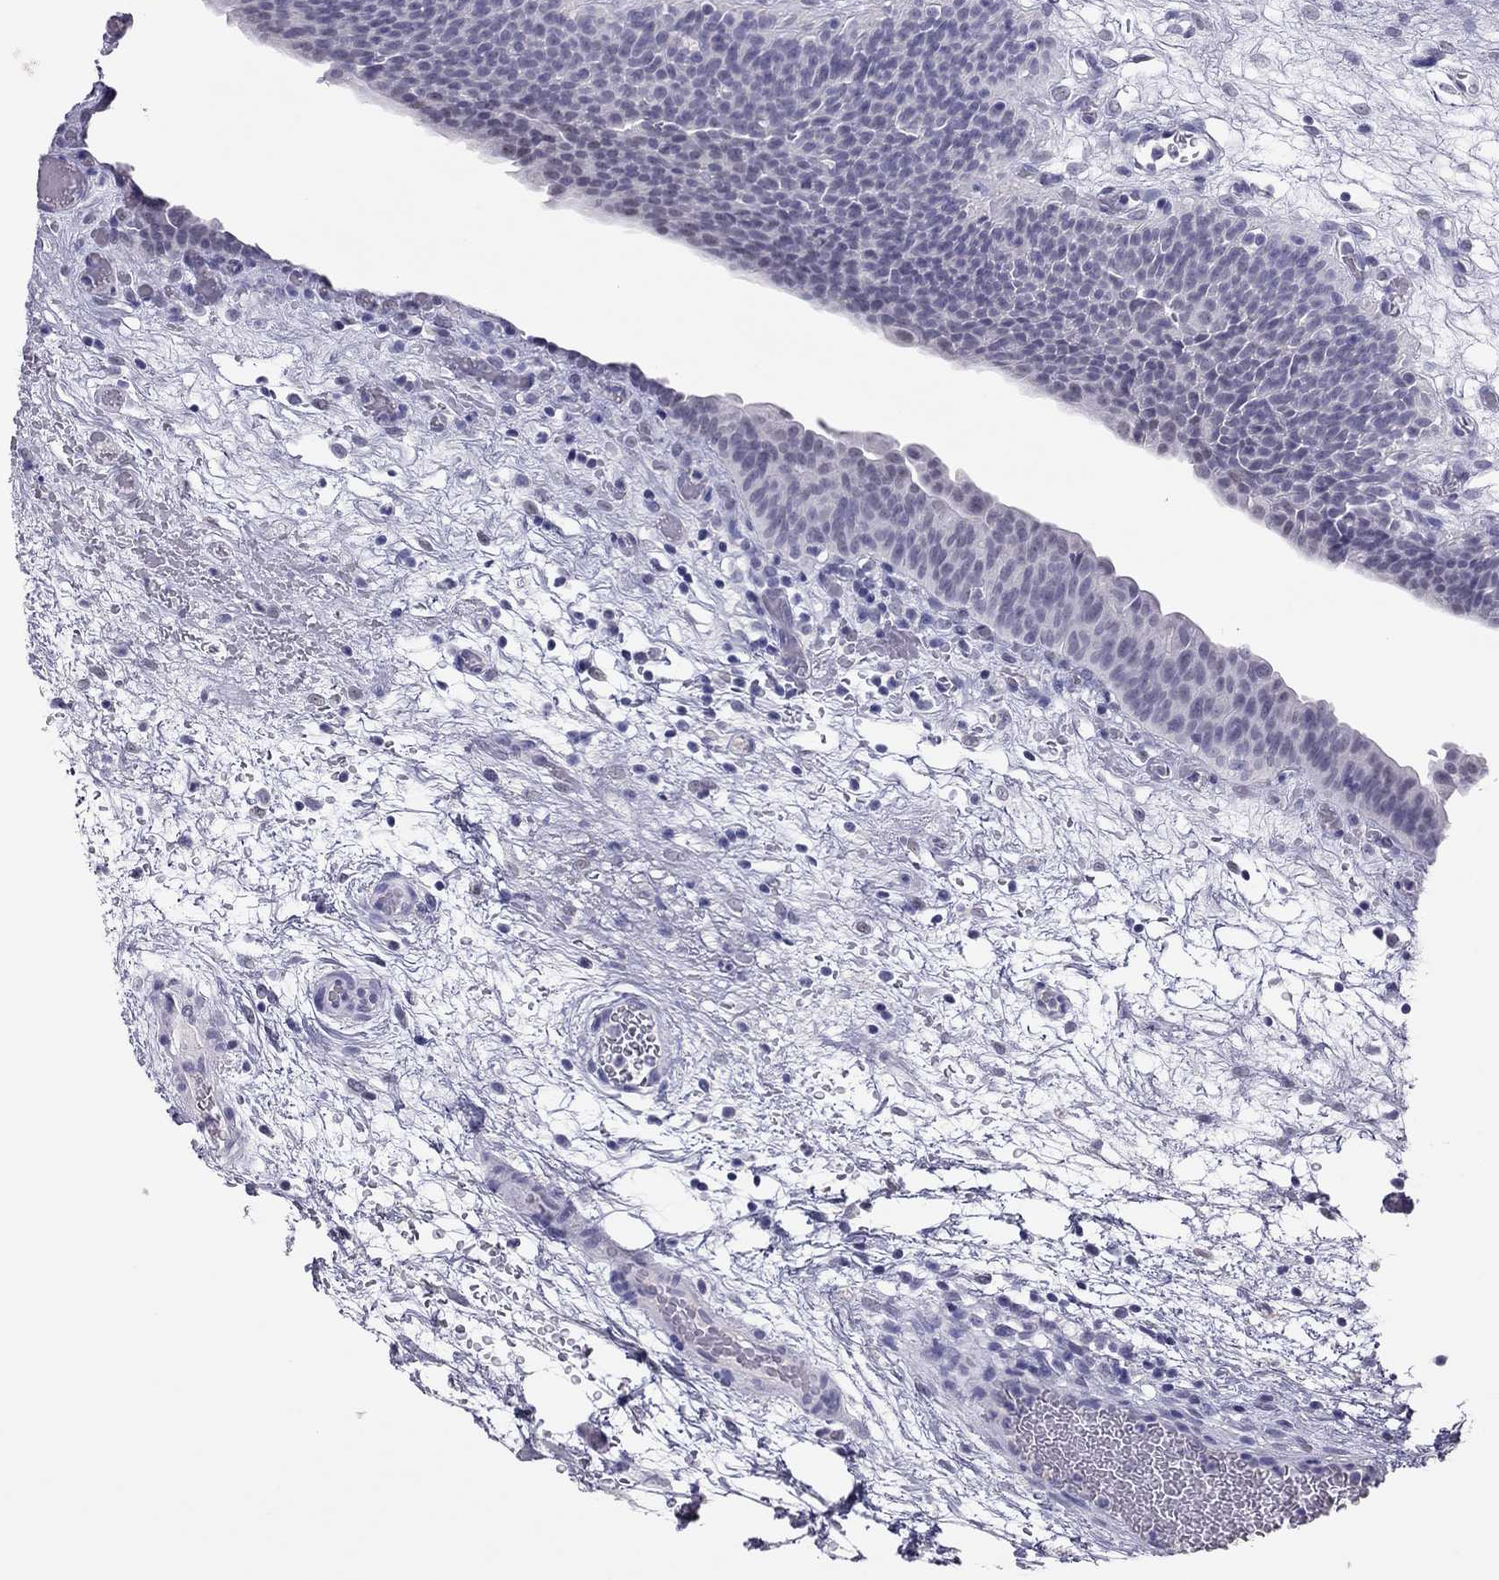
{"staining": {"intensity": "negative", "quantity": "none", "location": "none"}, "tissue": "urinary bladder", "cell_type": "Urothelial cells", "image_type": "normal", "snomed": [{"axis": "morphology", "description": "Normal tissue, NOS"}, {"axis": "topography", "description": "Urinary bladder"}], "caption": "Protein analysis of unremarkable urinary bladder demonstrates no significant staining in urothelial cells. (Immunohistochemistry (ihc), brightfield microscopy, high magnification).", "gene": "PHOX2A", "patient": {"sex": "male", "age": 76}}